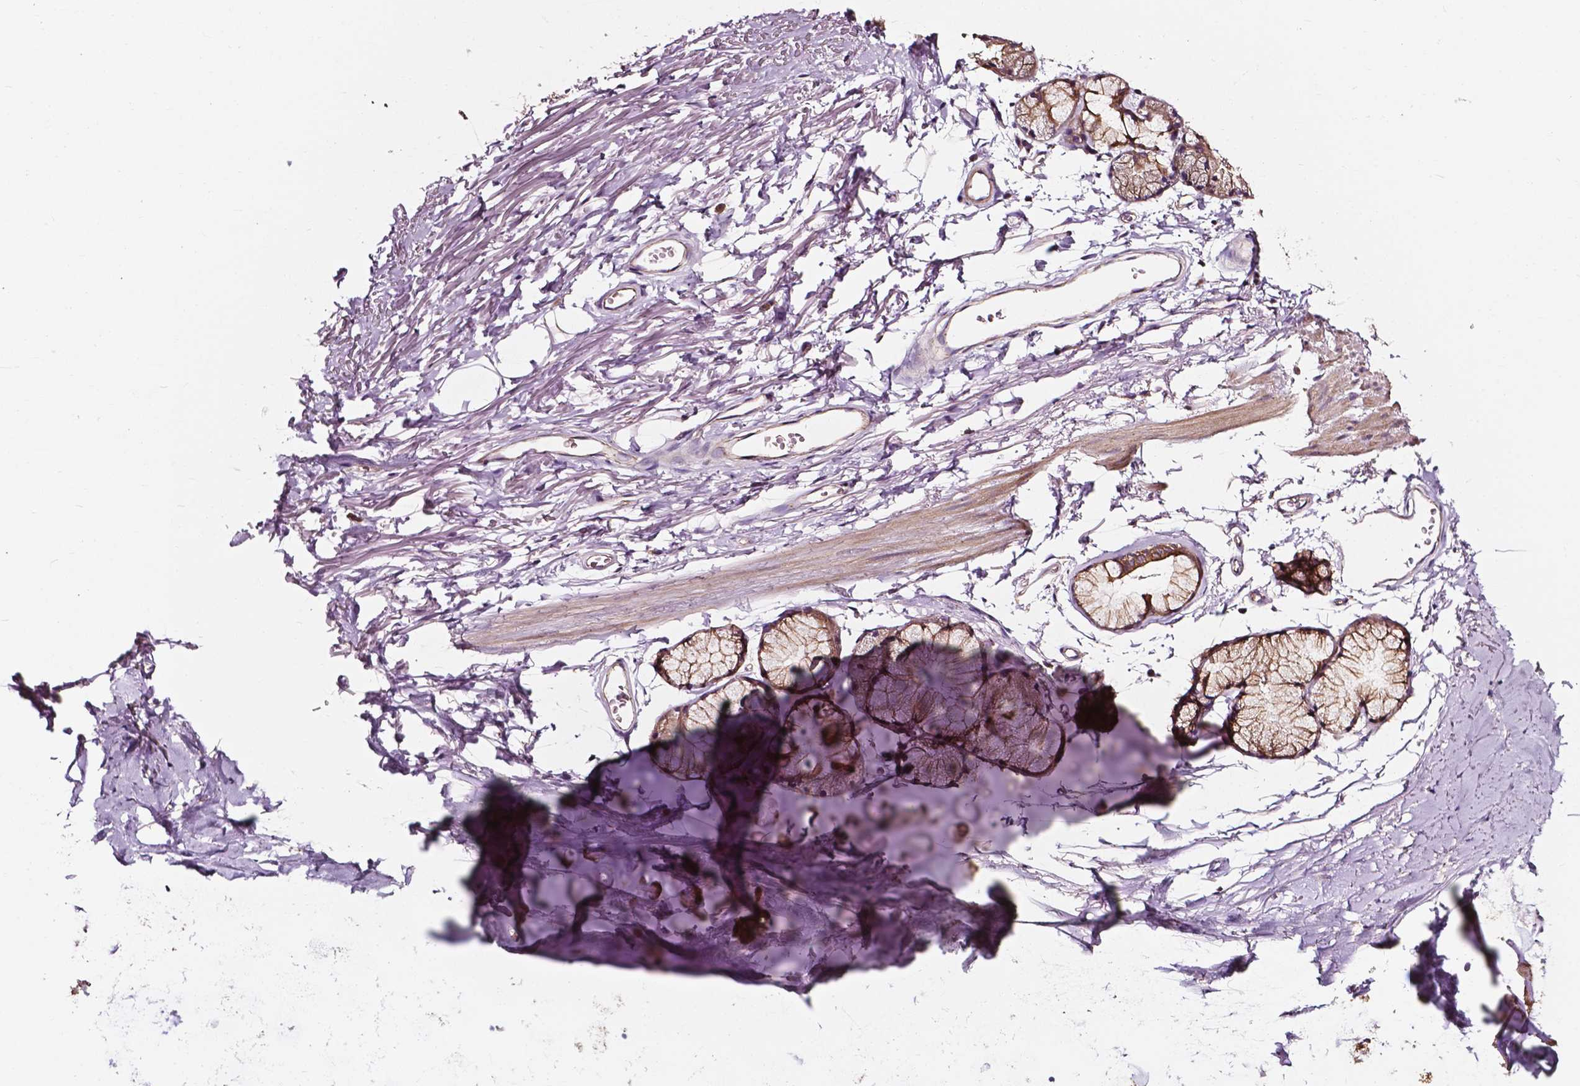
{"staining": {"intensity": "weak", "quantity": "25%-75%", "location": "cytoplasmic/membranous"}, "tissue": "adipose tissue", "cell_type": "Adipocytes", "image_type": "normal", "snomed": [{"axis": "morphology", "description": "Normal tissue, NOS"}, {"axis": "topography", "description": "Cartilage tissue"}, {"axis": "topography", "description": "Bronchus"}], "caption": "The immunohistochemical stain highlights weak cytoplasmic/membranous staining in adipocytes of normal adipose tissue.", "gene": "ATG16L1", "patient": {"sex": "female", "age": 79}}